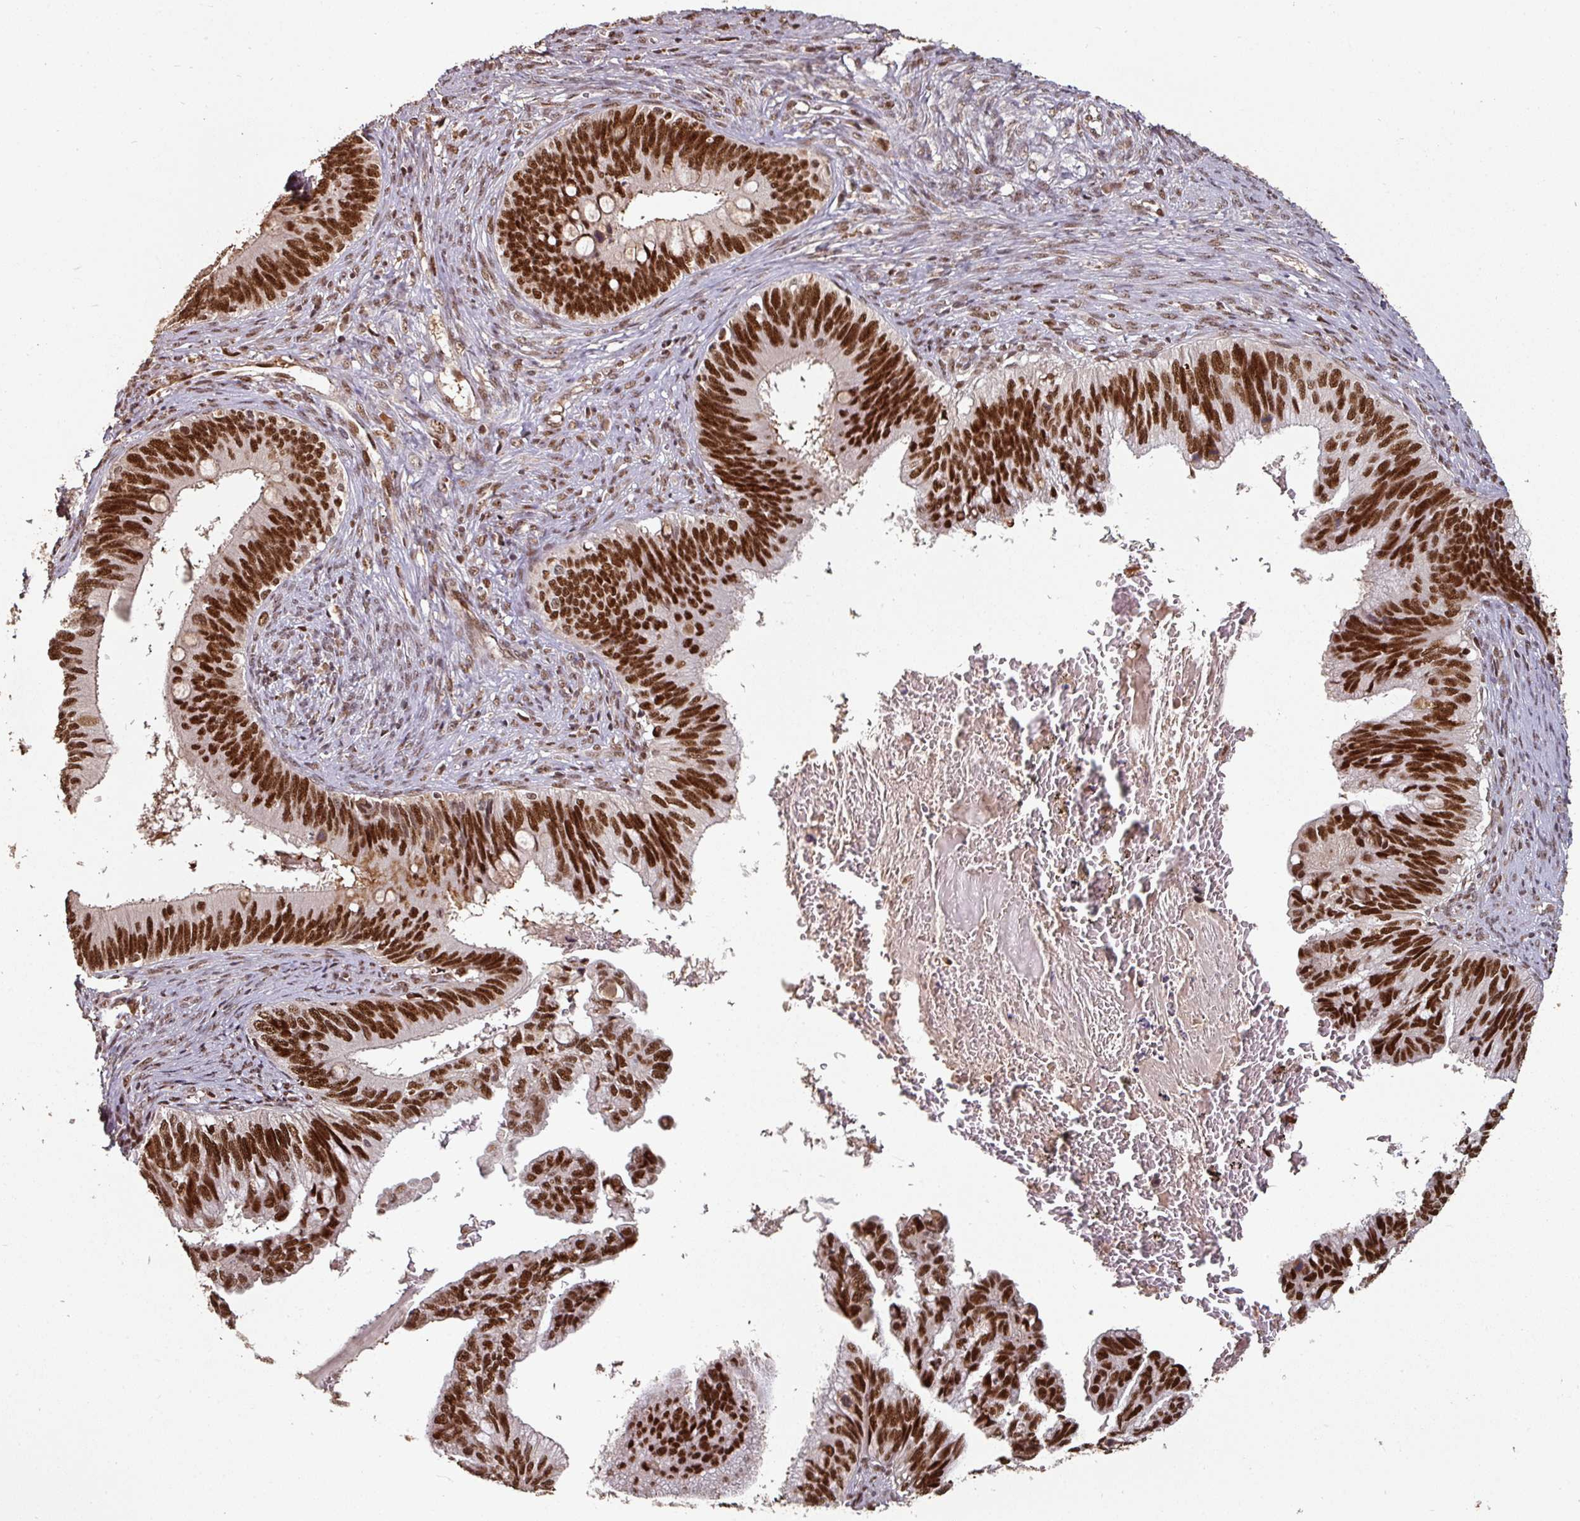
{"staining": {"intensity": "strong", "quantity": ">75%", "location": "nuclear"}, "tissue": "cervical cancer", "cell_type": "Tumor cells", "image_type": "cancer", "snomed": [{"axis": "morphology", "description": "Adenocarcinoma, NOS"}, {"axis": "topography", "description": "Cervix"}], "caption": "Human cervical adenocarcinoma stained with a brown dye demonstrates strong nuclear positive staining in about >75% of tumor cells.", "gene": "POLD1", "patient": {"sex": "female", "age": 42}}